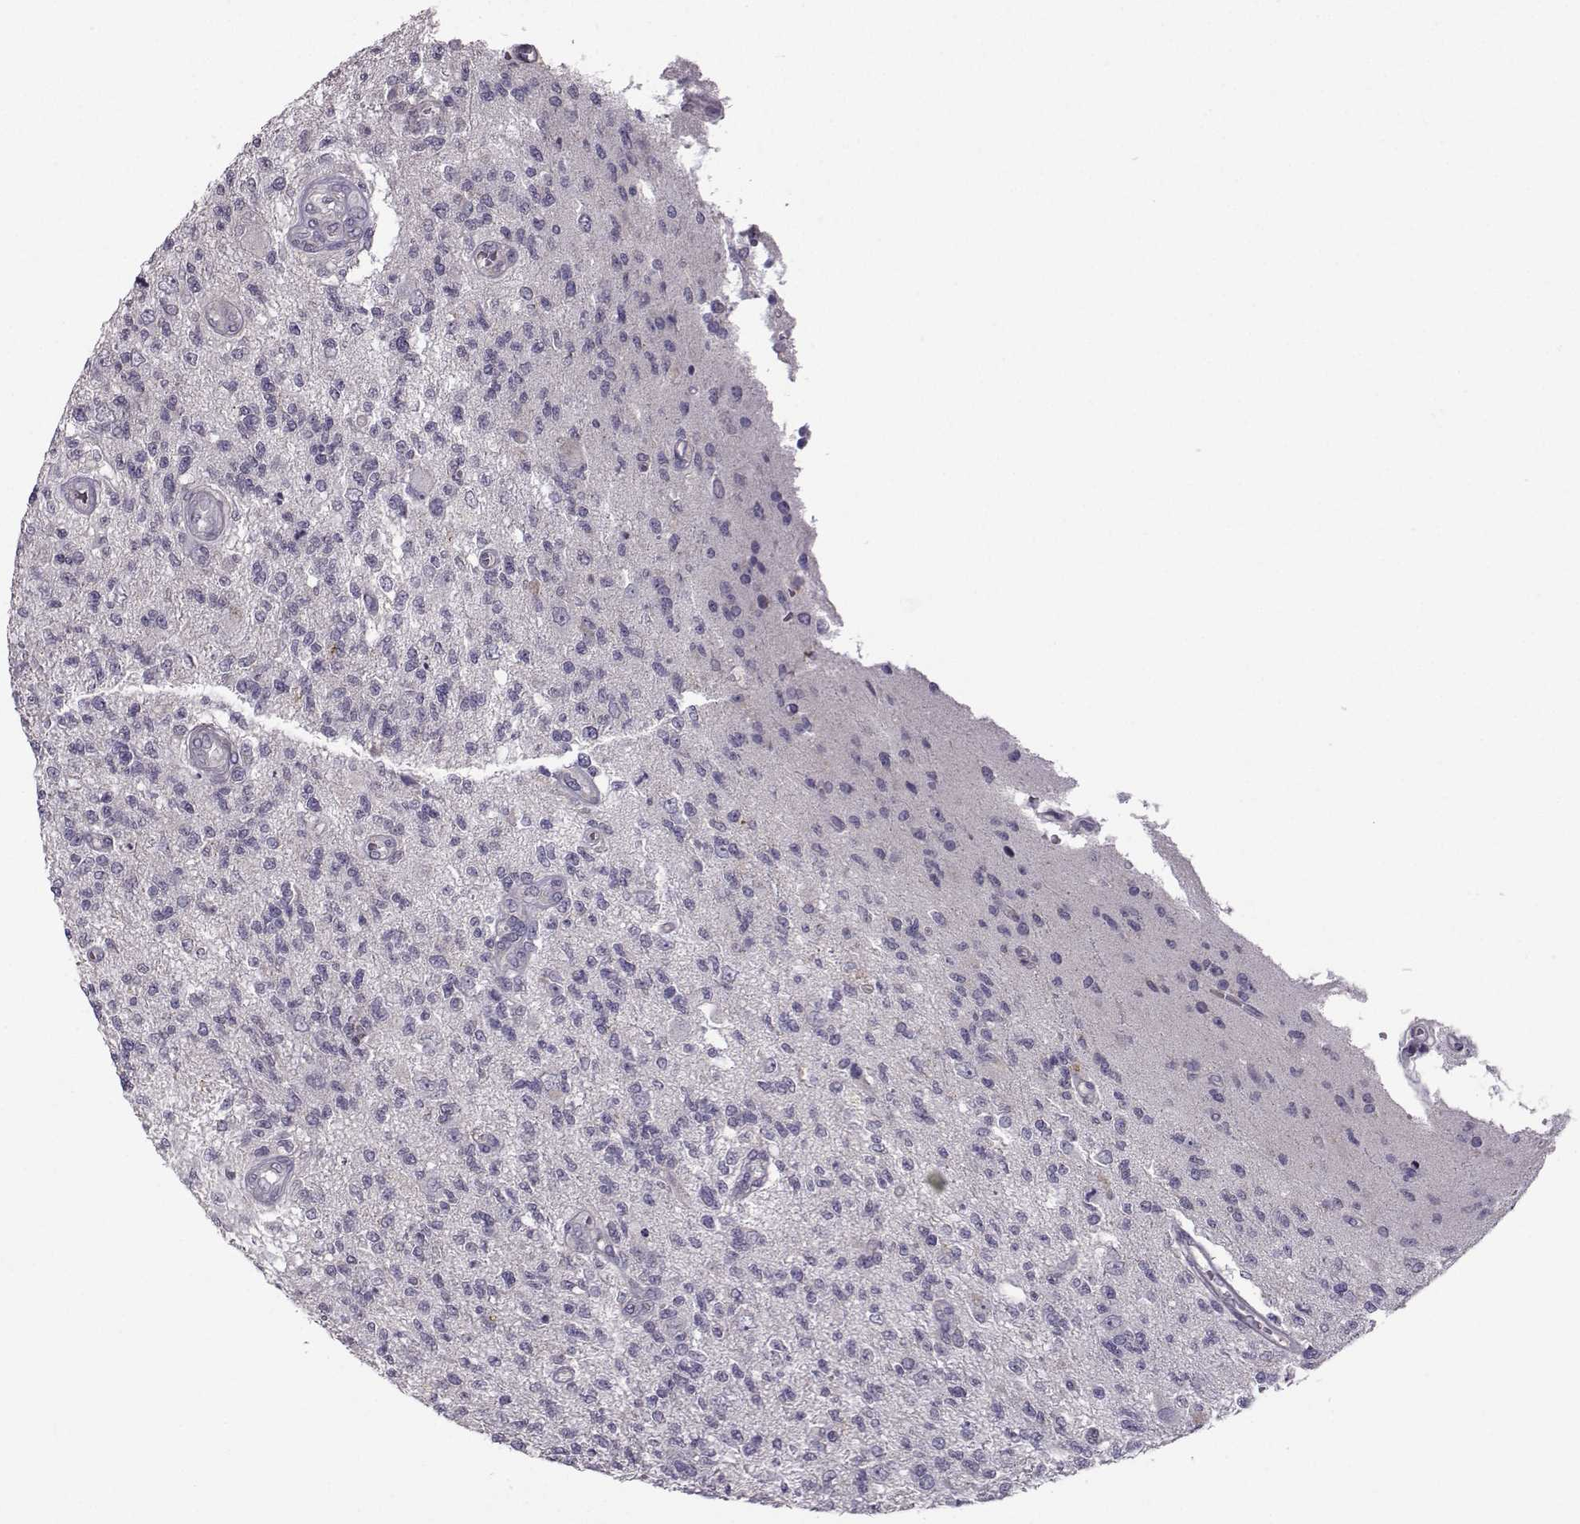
{"staining": {"intensity": "negative", "quantity": "none", "location": "none"}, "tissue": "glioma", "cell_type": "Tumor cells", "image_type": "cancer", "snomed": [{"axis": "morphology", "description": "Glioma, malignant, High grade"}, {"axis": "topography", "description": "Brain"}], "caption": "Immunohistochemistry (IHC) micrograph of neoplastic tissue: malignant glioma (high-grade) stained with DAB reveals no significant protein staining in tumor cells.", "gene": "FCAMR", "patient": {"sex": "male", "age": 56}}